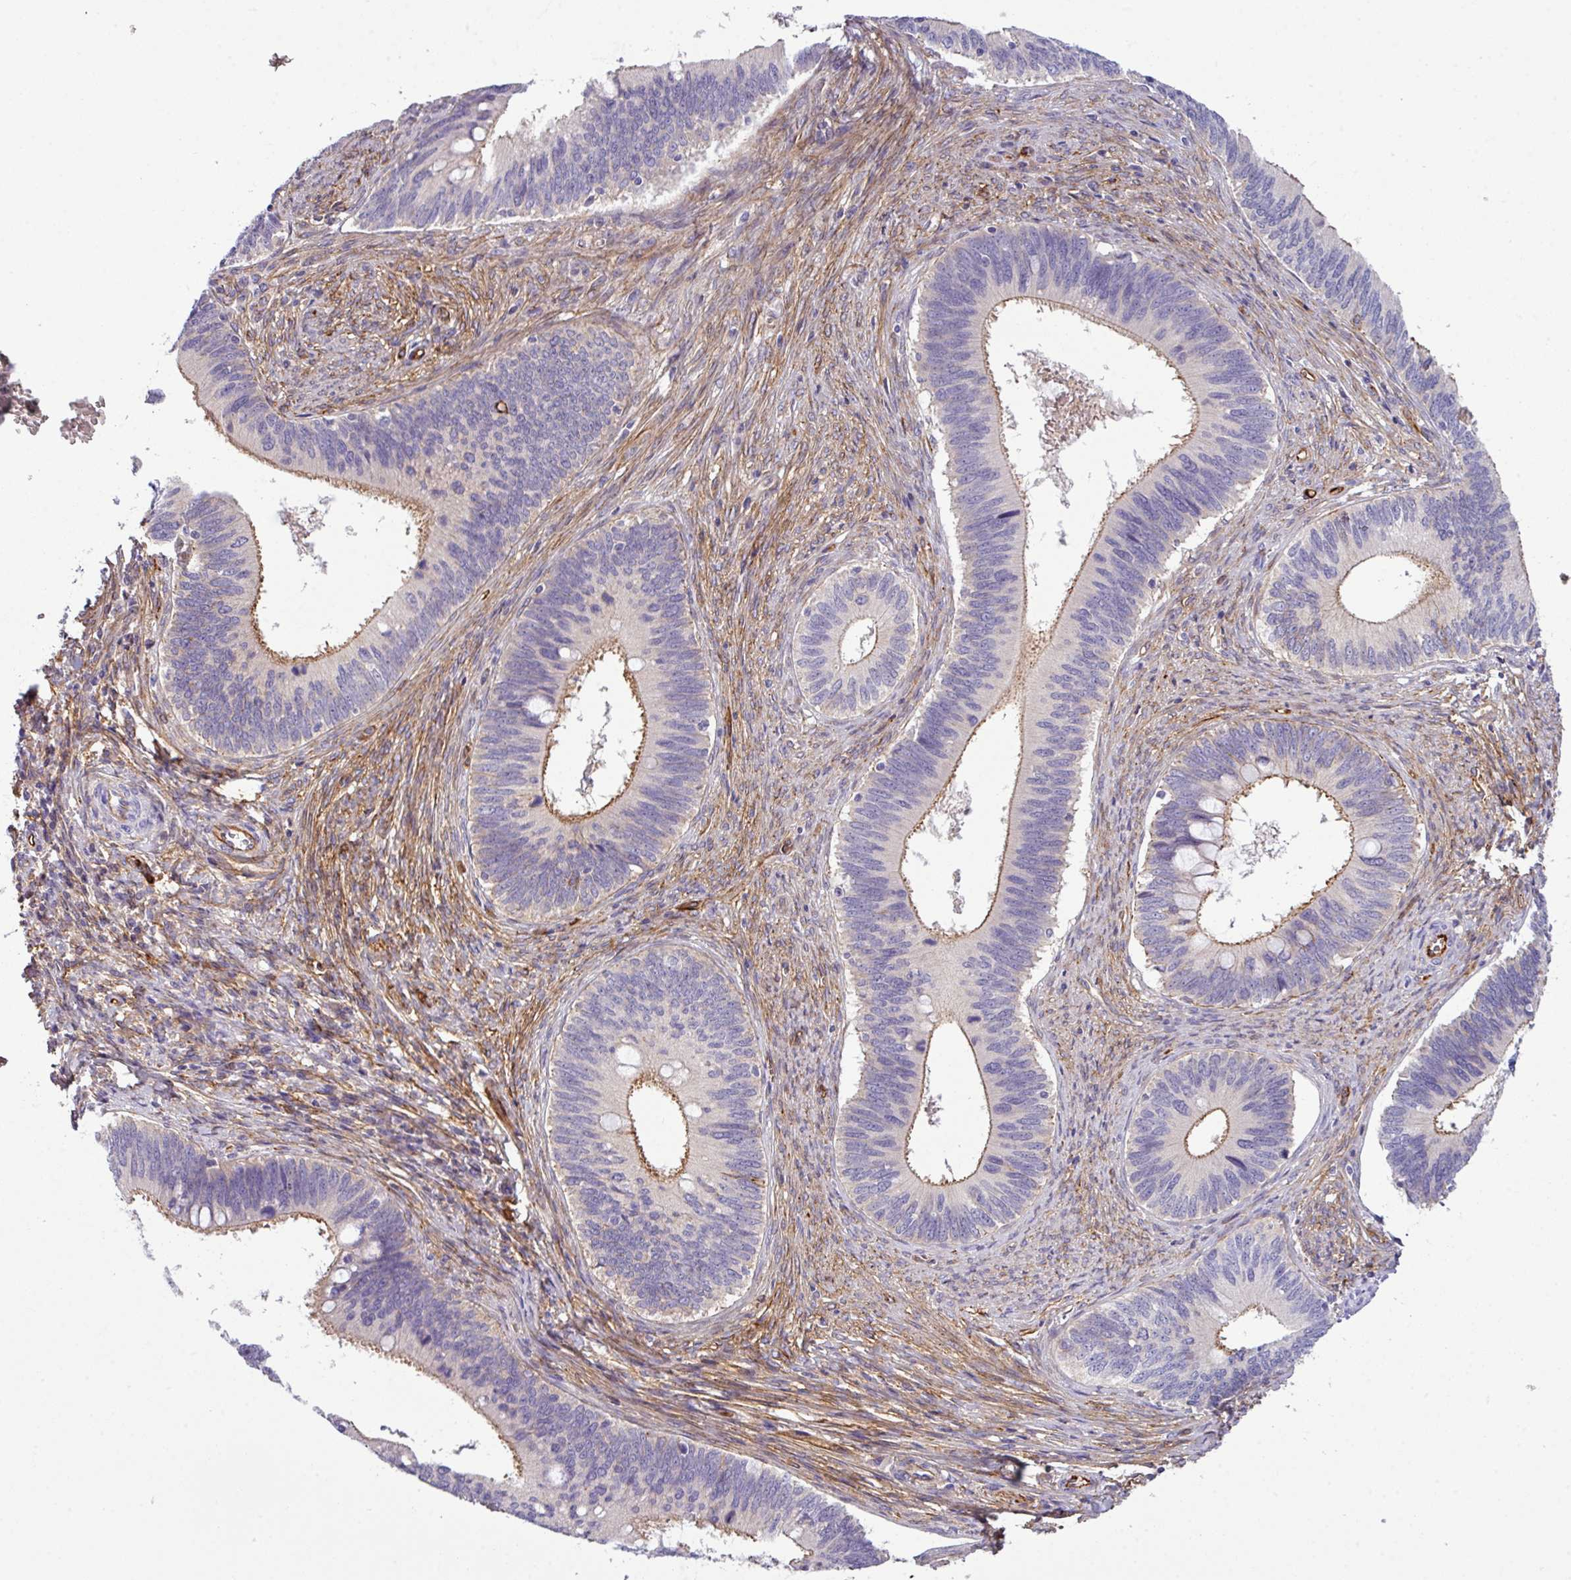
{"staining": {"intensity": "moderate", "quantity": "25%-75%", "location": "cytoplasmic/membranous"}, "tissue": "cervical cancer", "cell_type": "Tumor cells", "image_type": "cancer", "snomed": [{"axis": "morphology", "description": "Adenocarcinoma, NOS"}, {"axis": "topography", "description": "Cervix"}], "caption": "Human cervical adenocarcinoma stained with a protein marker shows moderate staining in tumor cells.", "gene": "PARD6A", "patient": {"sex": "female", "age": 42}}